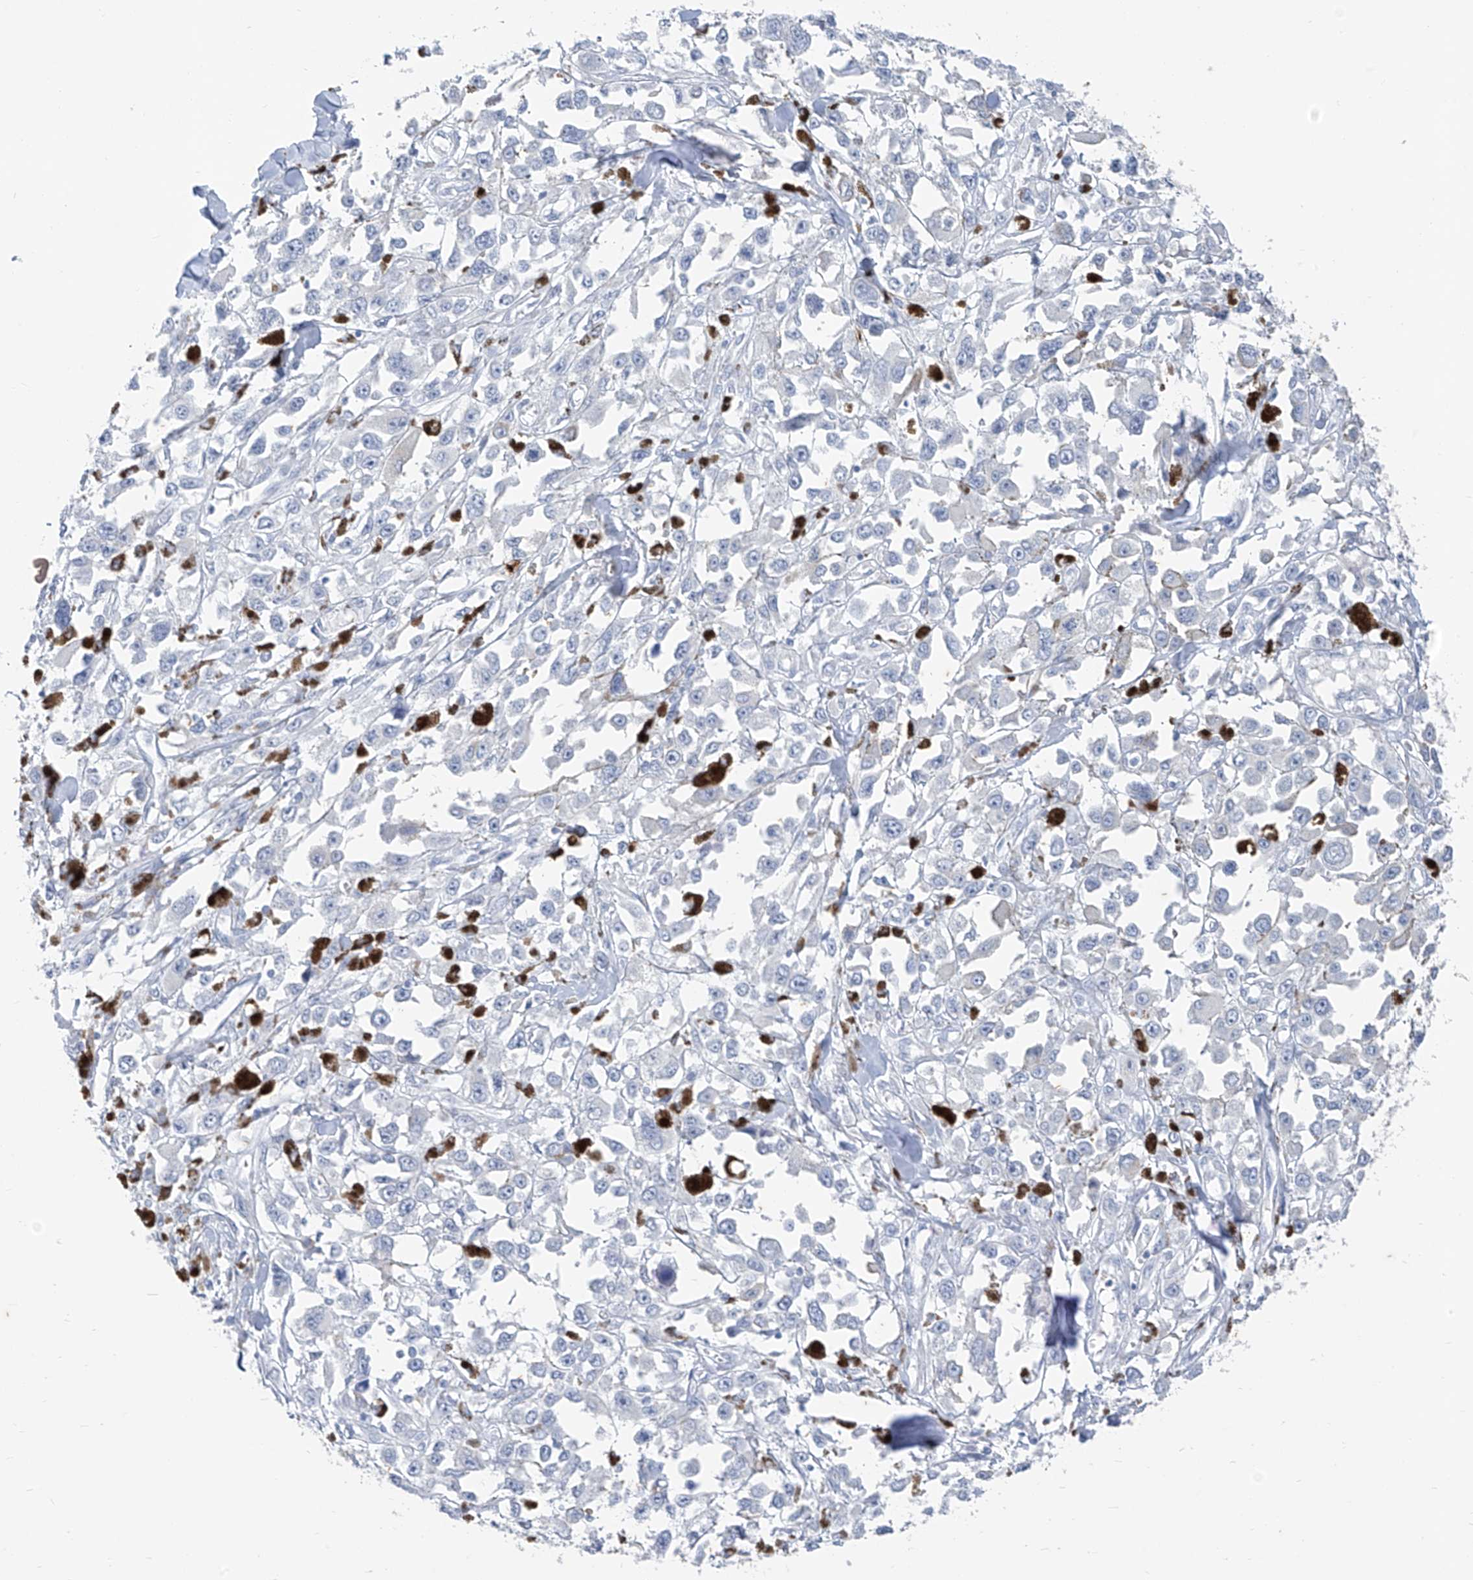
{"staining": {"intensity": "negative", "quantity": "none", "location": "none"}, "tissue": "melanoma", "cell_type": "Tumor cells", "image_type": "cancer", "snomed": [{"axis": "morphology", "description": "Malignant melanoma, Metastatic site"}, {"axis": "topography", "description": "Lymph node"}], "caption": "The image reveals no significant positivity in tumor cells of melanoma.", "gene": "CX3CR1", "patient": {"sex": "male", "age": 59}}